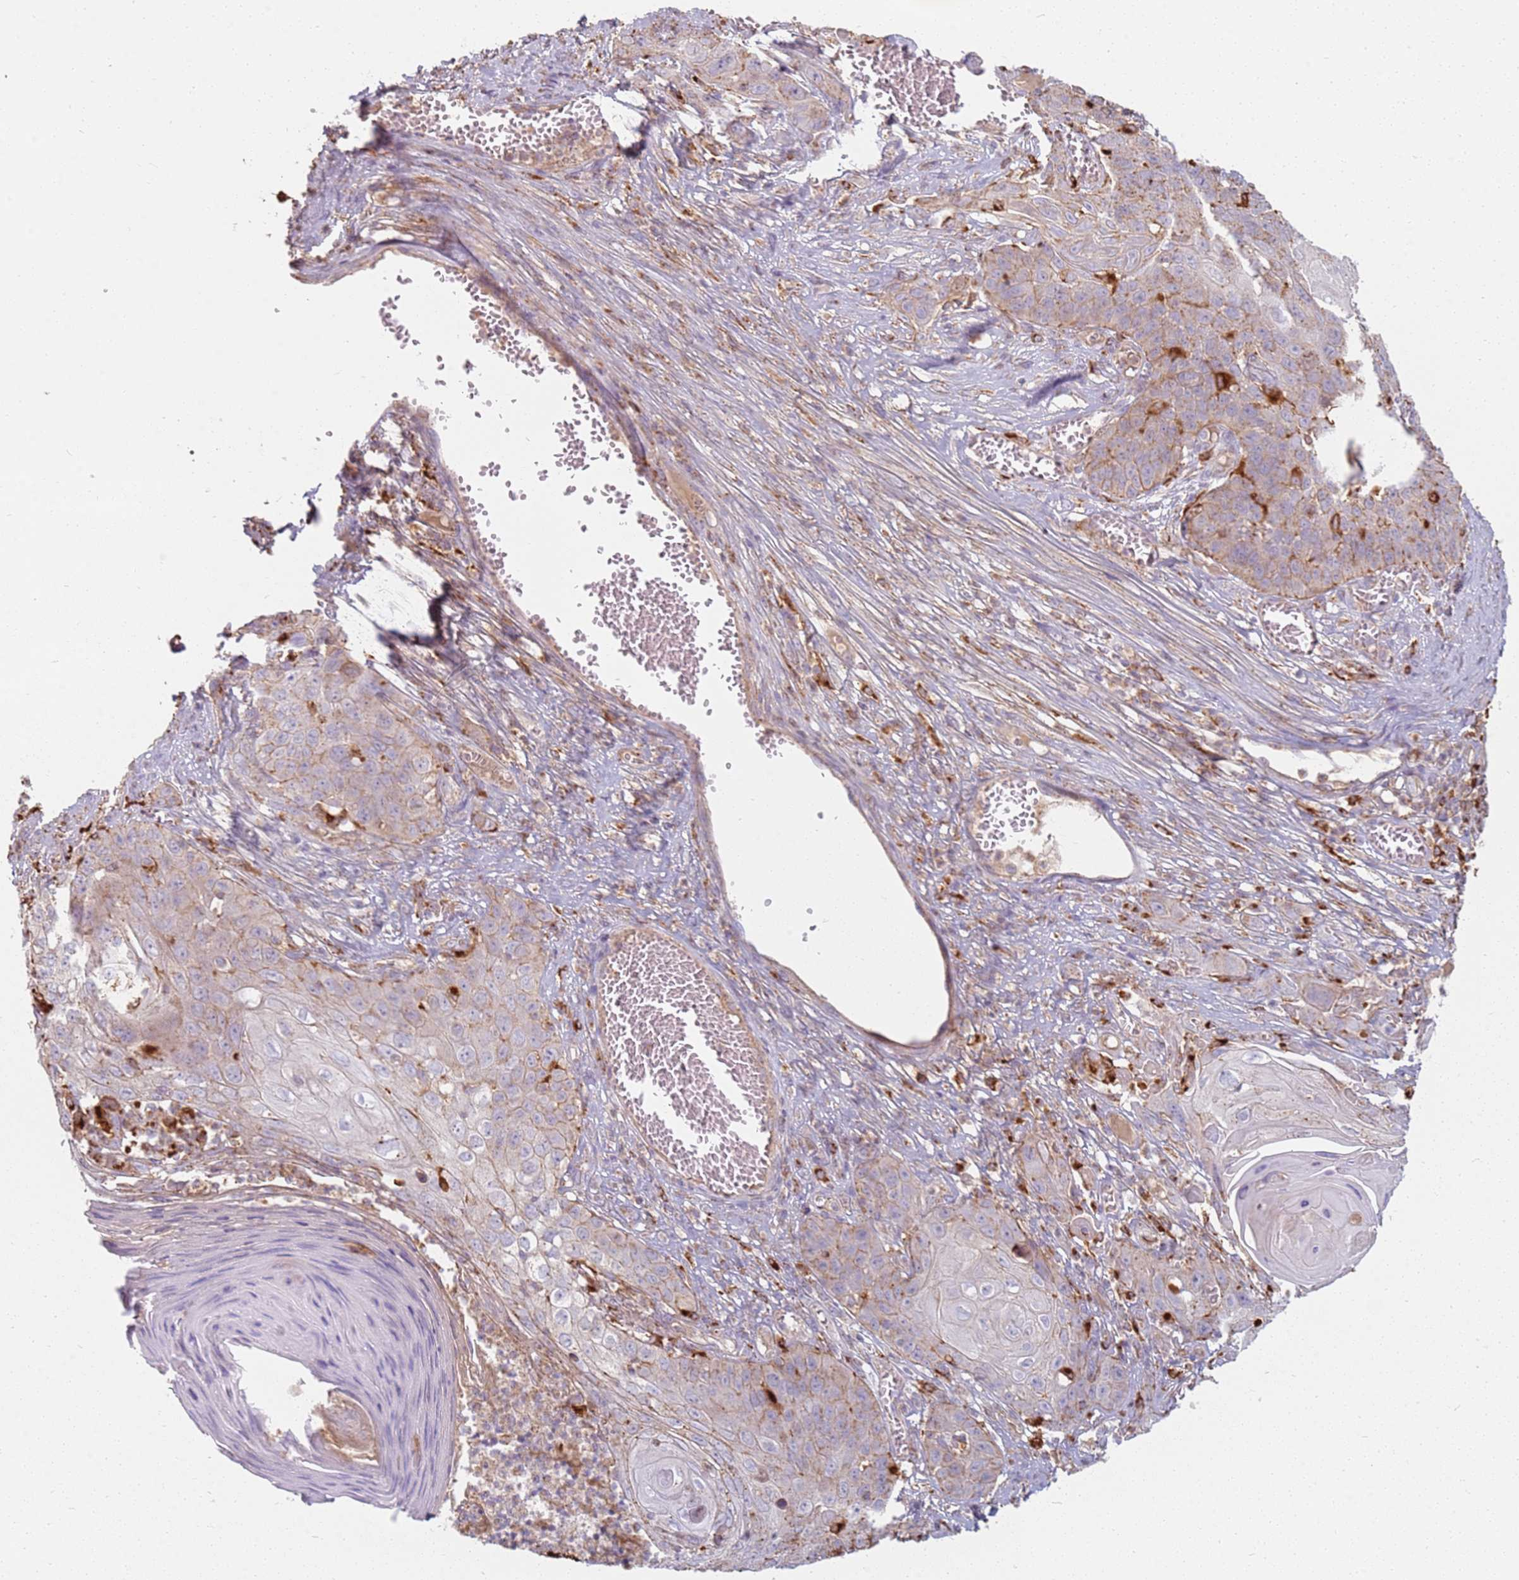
{"staining": {"intensity": "weak", "quantity": "<25%", "location": "cytoplasmic/membranous"}, "tissue": "skin cancer", "cell_type": "Tumor cells", "image_type": "cancer", "snomed": [{"axis": "morphology", "description": "Squamous cell carcinoma, NOS"}, {"axis": "topography", "description": "Skin"}], "caption": "Skin cancer was stained to show a protein in brown. There is no significant expression in tumor cells. (DAB (3,3'-diaminobenzidine) immunohistochemistry (IHC) visualized using brightfield microscopy, high magnification).", "gene": "TMEM229B", "patient": {"sex": "male", "age": 55}}